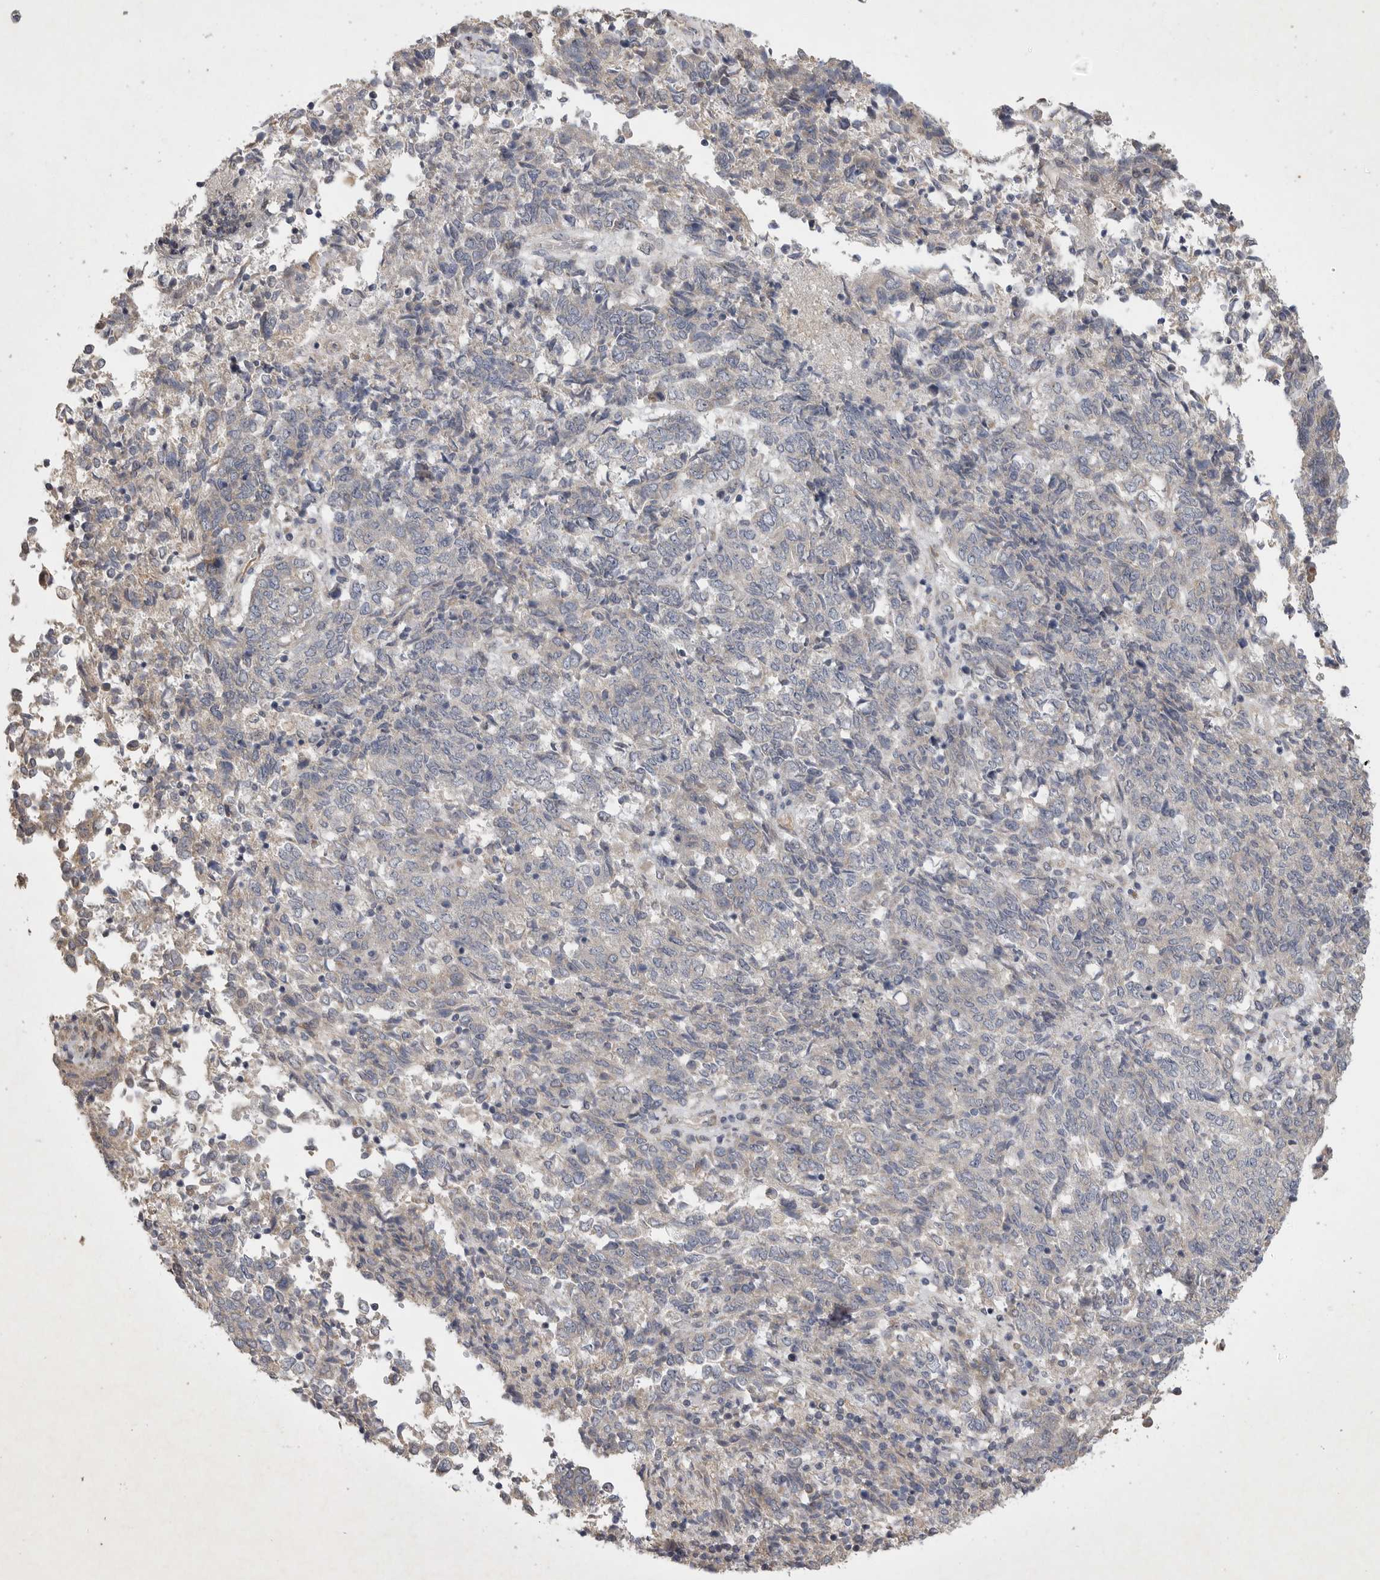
{"staining": {"intensity": "moderate", "quantity": "<25%", "location": "cytoplasmic/membranous"}, "tissue": "endometrial cancer", "cell_type": "Tumor cells", "image_type": "cancer", "snomed": [{"axis": "morphology", "description": "Adenocarcinoma, NOS"}, {"axis": "topography", "description": "Endometrium"}], "caption": "Endometrial adenocarcinoma tissue demonstrates moderate cytoplasmic/membranous positivity in approximately <25% of tumor cells, visualized by immunohistochemistry.", "gene": "EDEM3", "patient": {"sex": "female", "age": 80}}